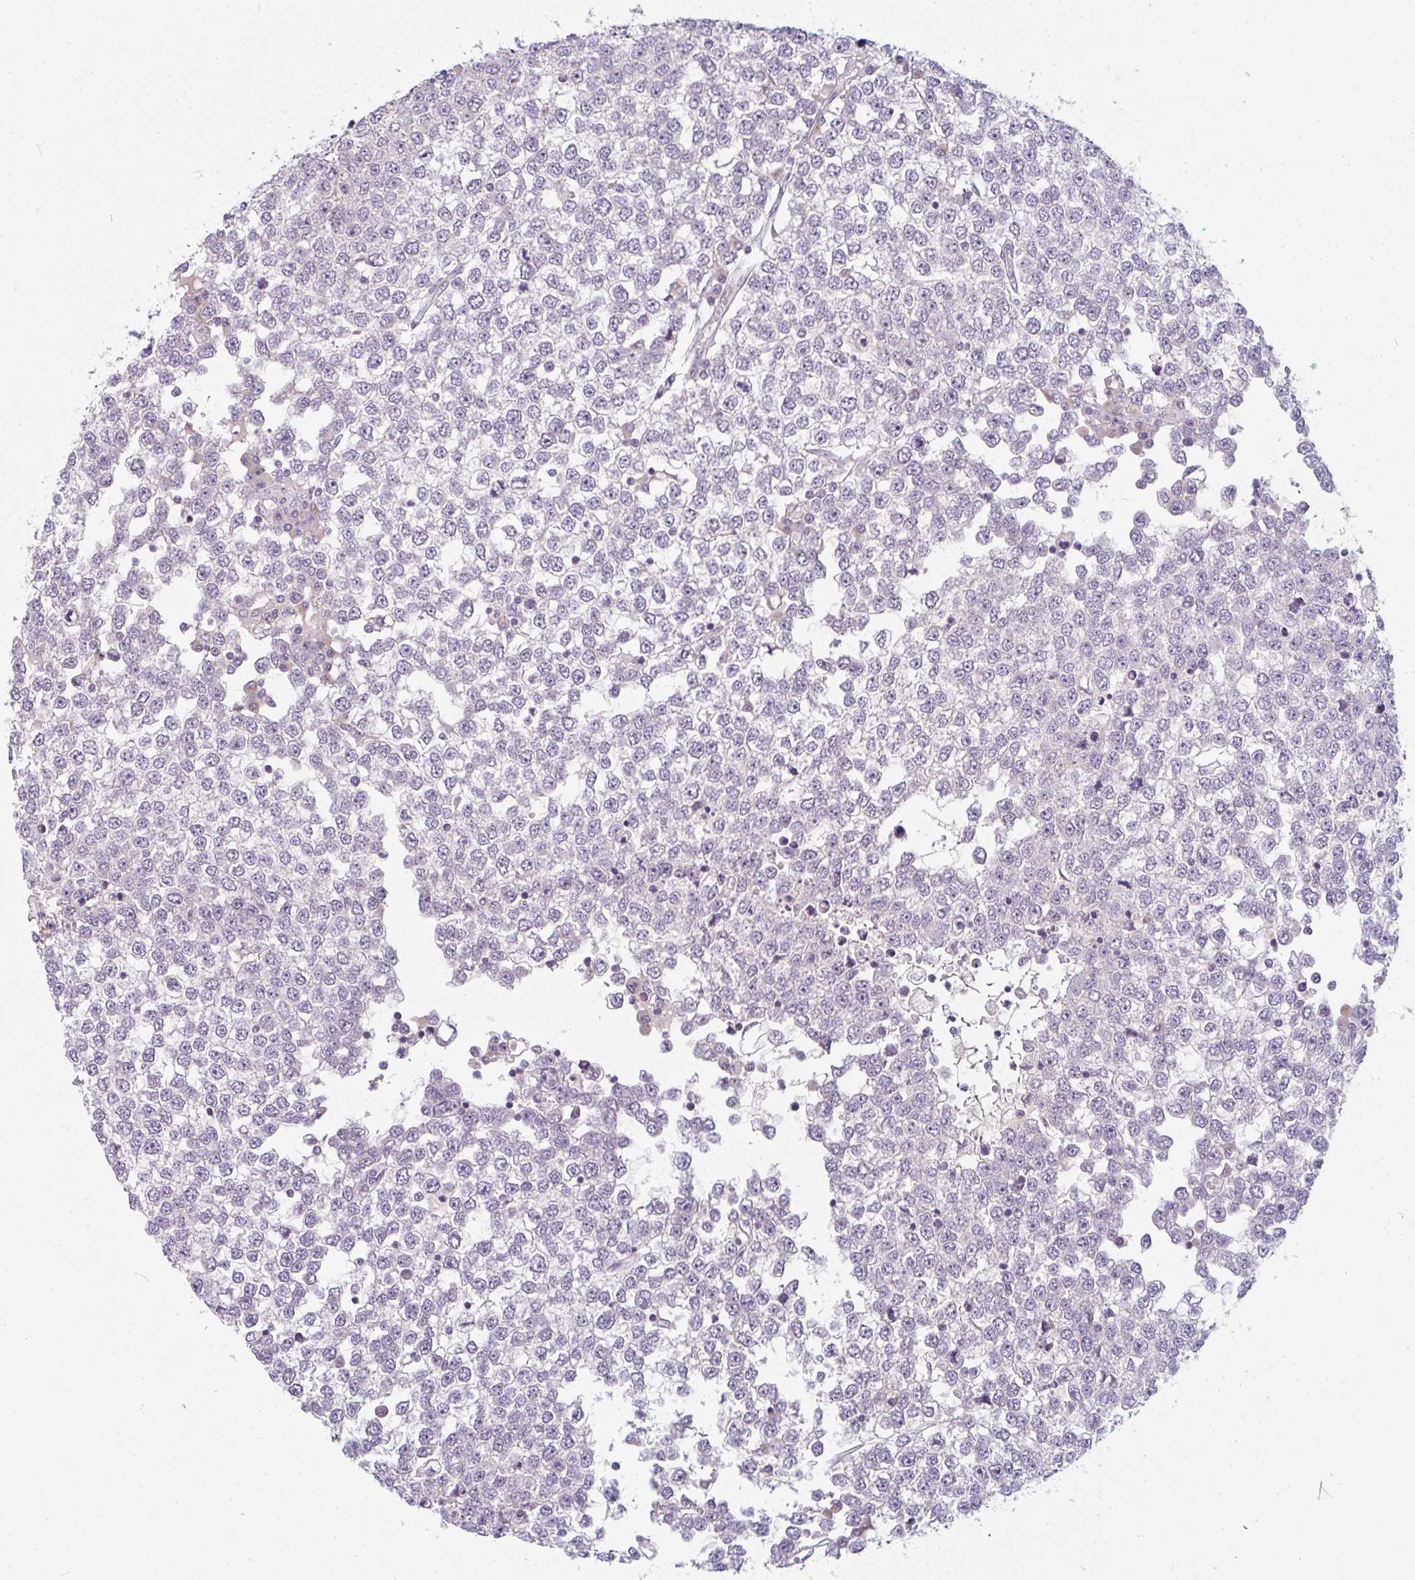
{"staining": {"intensity": "negative", "quantity": "none", "location": "none"}, "tissue": "testis cancer", "cell_type": "Tumor cells", "image_type": "cancer", "snomed": [{"axis": "morphology", "description": "Seminoma, NOS"}, {"axis": "topography", "description": "Testis"}], "caption": "The photomicrograph shows no staining of tumor cells in testis cancer.", "gene": "PPFIA4", "patient": {"sex": "male", "age": 65}}